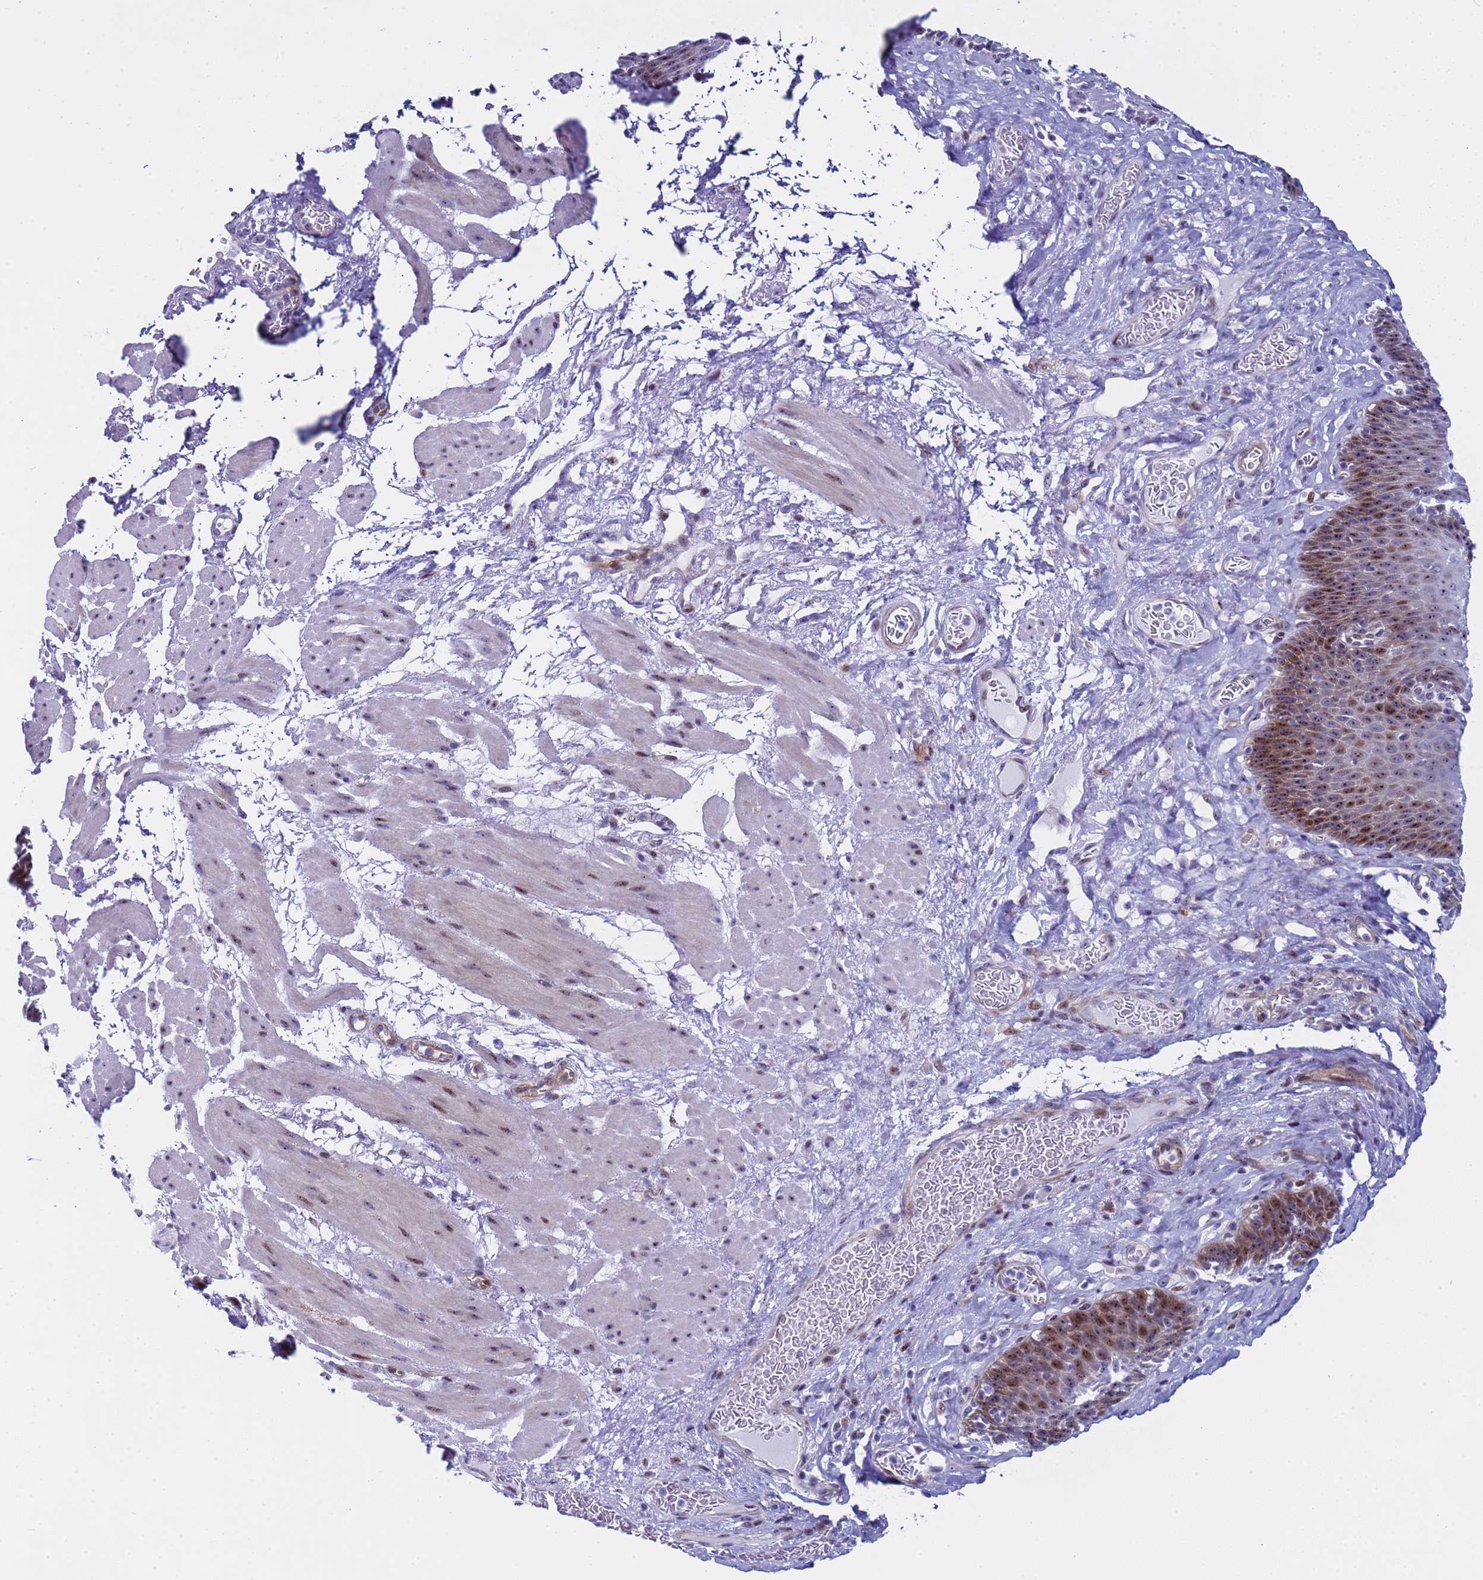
{"staining": {"intensity": "moderate", "quantity": "<25%", "location": "nuclear"}, "tissue": "esophagus", "cell_type": "Squamous epithelial cells", "image_type": "normal", "snomed": [{"axis": "morphology", "description": "Normal tissue, NOS"}, {"axis": "topography", "description": "Esophagus"}], "caption": "Protein staining by immunohistochemistry demonstrates moderate nuclear staining in approximately <25% of squamous epithelial cells in unremarkable esophagus. The protein is stained brown, and the nuclei are stained in blue (DAB (3,3'-diaminobenzidine) IHC with brightfield microscopy, high magnification).", "gene": "POP5", "patient": {"sex": "male", "age": 60}}